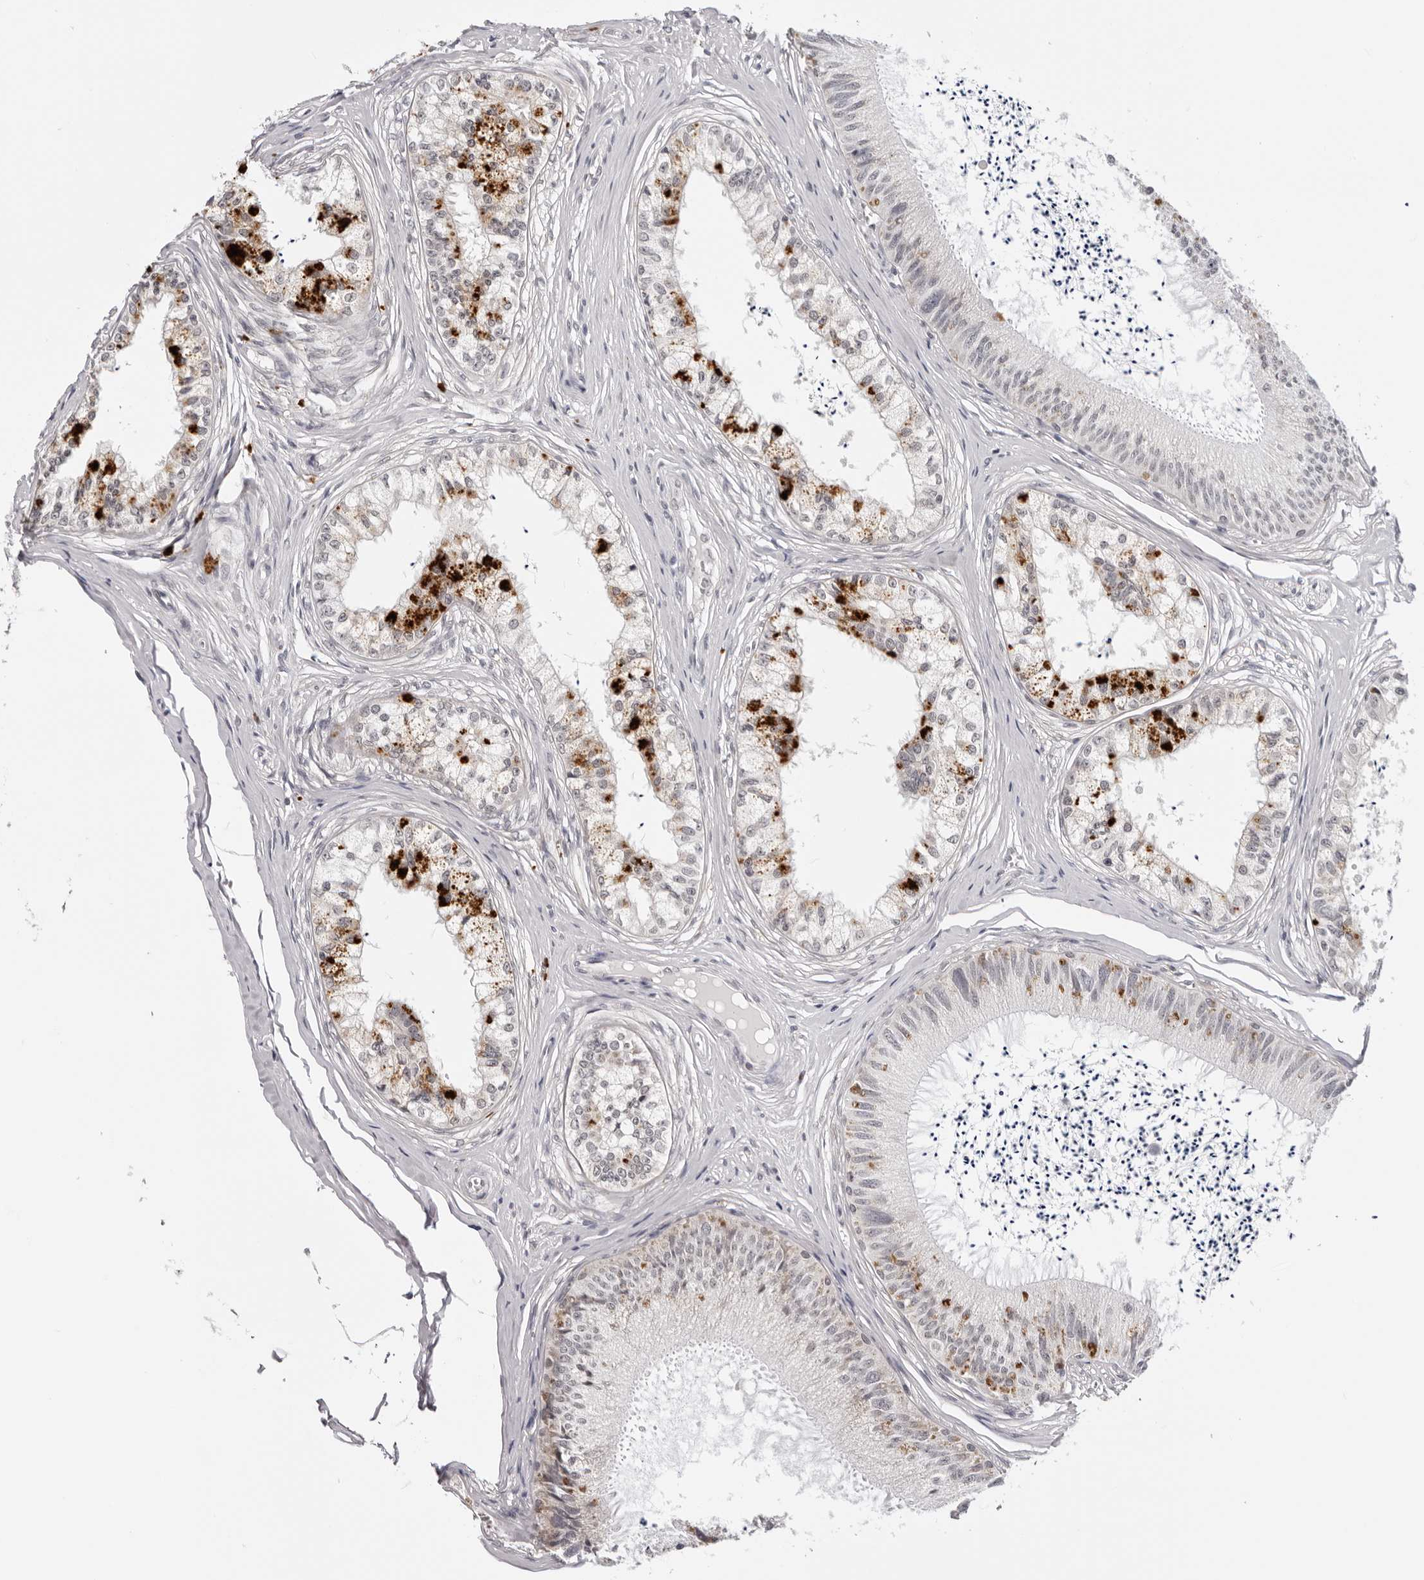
{"staining": {"intensity": "weak", "quantity": "<25%", "location": "cytoplasmic/membranous"}, "tissue": "epididymis", "cell_type": "Glandular cells", "image_type": "normal", "snomed": [{"axis": "morphology", "description": "Normal tissue, NOS"}, {"axis": "topography", "description": "Epididymis"}], "caption": "This is an immunohistochemistry (IHC) image of normal human epididymis. There is no staining in glandular cells.", "gene": "PRUNE1", "patient": {"sex": "male", "age": 79}}